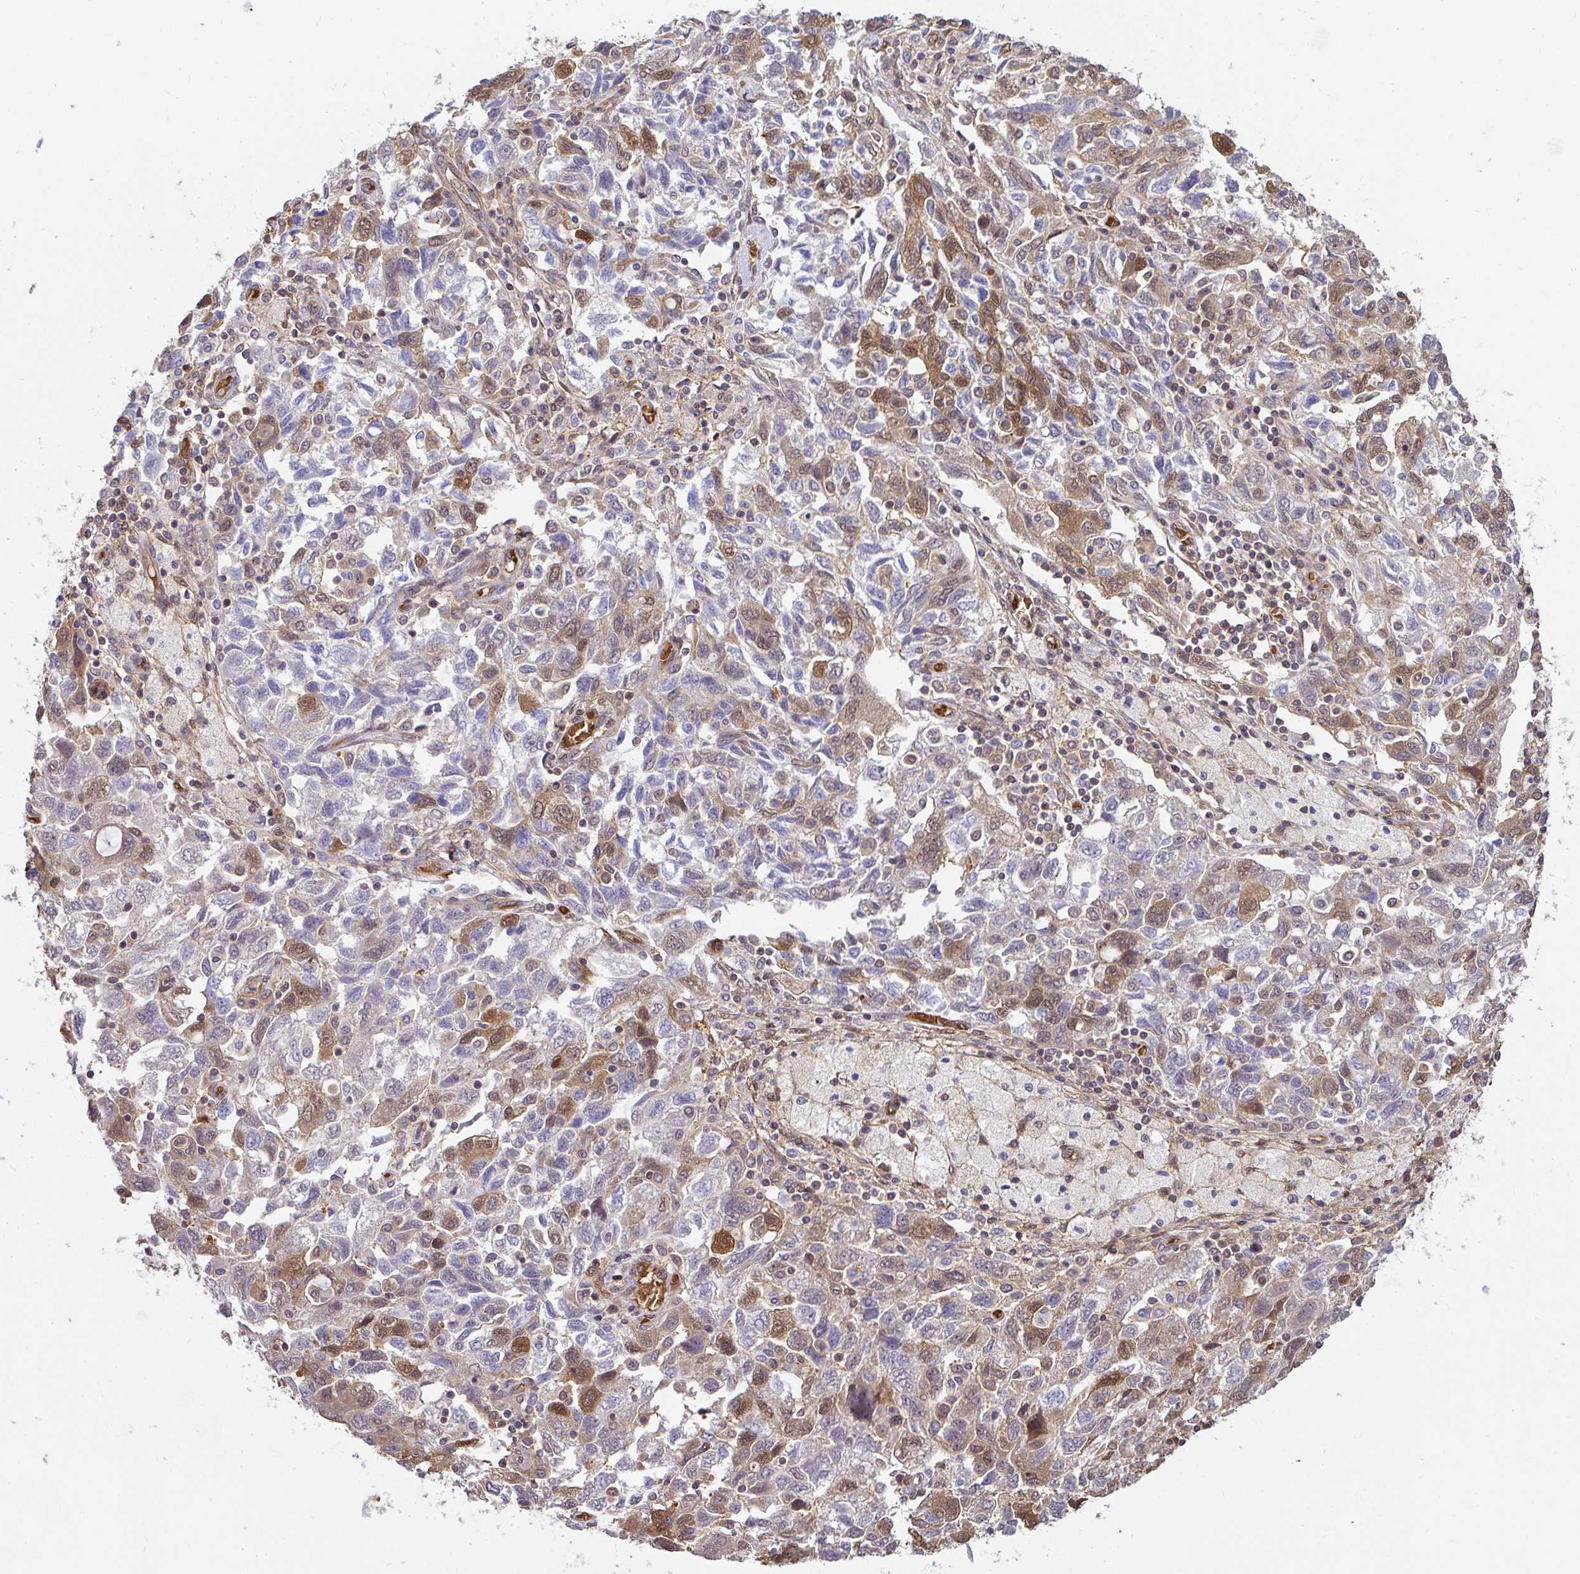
{"staining": {"intensity": "moderate", "quantity": "<25%", "location": "cytoplasmic/membranous"}, "tissue": "ovarian cancer", "cell_type": "Tumor cells", "image_type": "cancer", "snomed": [{"axis": "morphology", "description": "Carcinoma, NOS"}, {"axis": "morphology", "description": "Cystadenocarcinoma, serous, NOS"}, {"axis": "topography", "description": "Ovary"}], "caption": "Immunohistochemistry image of neoplastic tissue: human ovarian cancer stained using immunohistochemistry reveals low levels of moderate protein expression localized specifically in the cytoplasmic/membranous of tumor cells, appearing as a cytoplasmic/membranous brown color.", "gene": "ST13", "patient": {"sex": "female", "age": 69}}